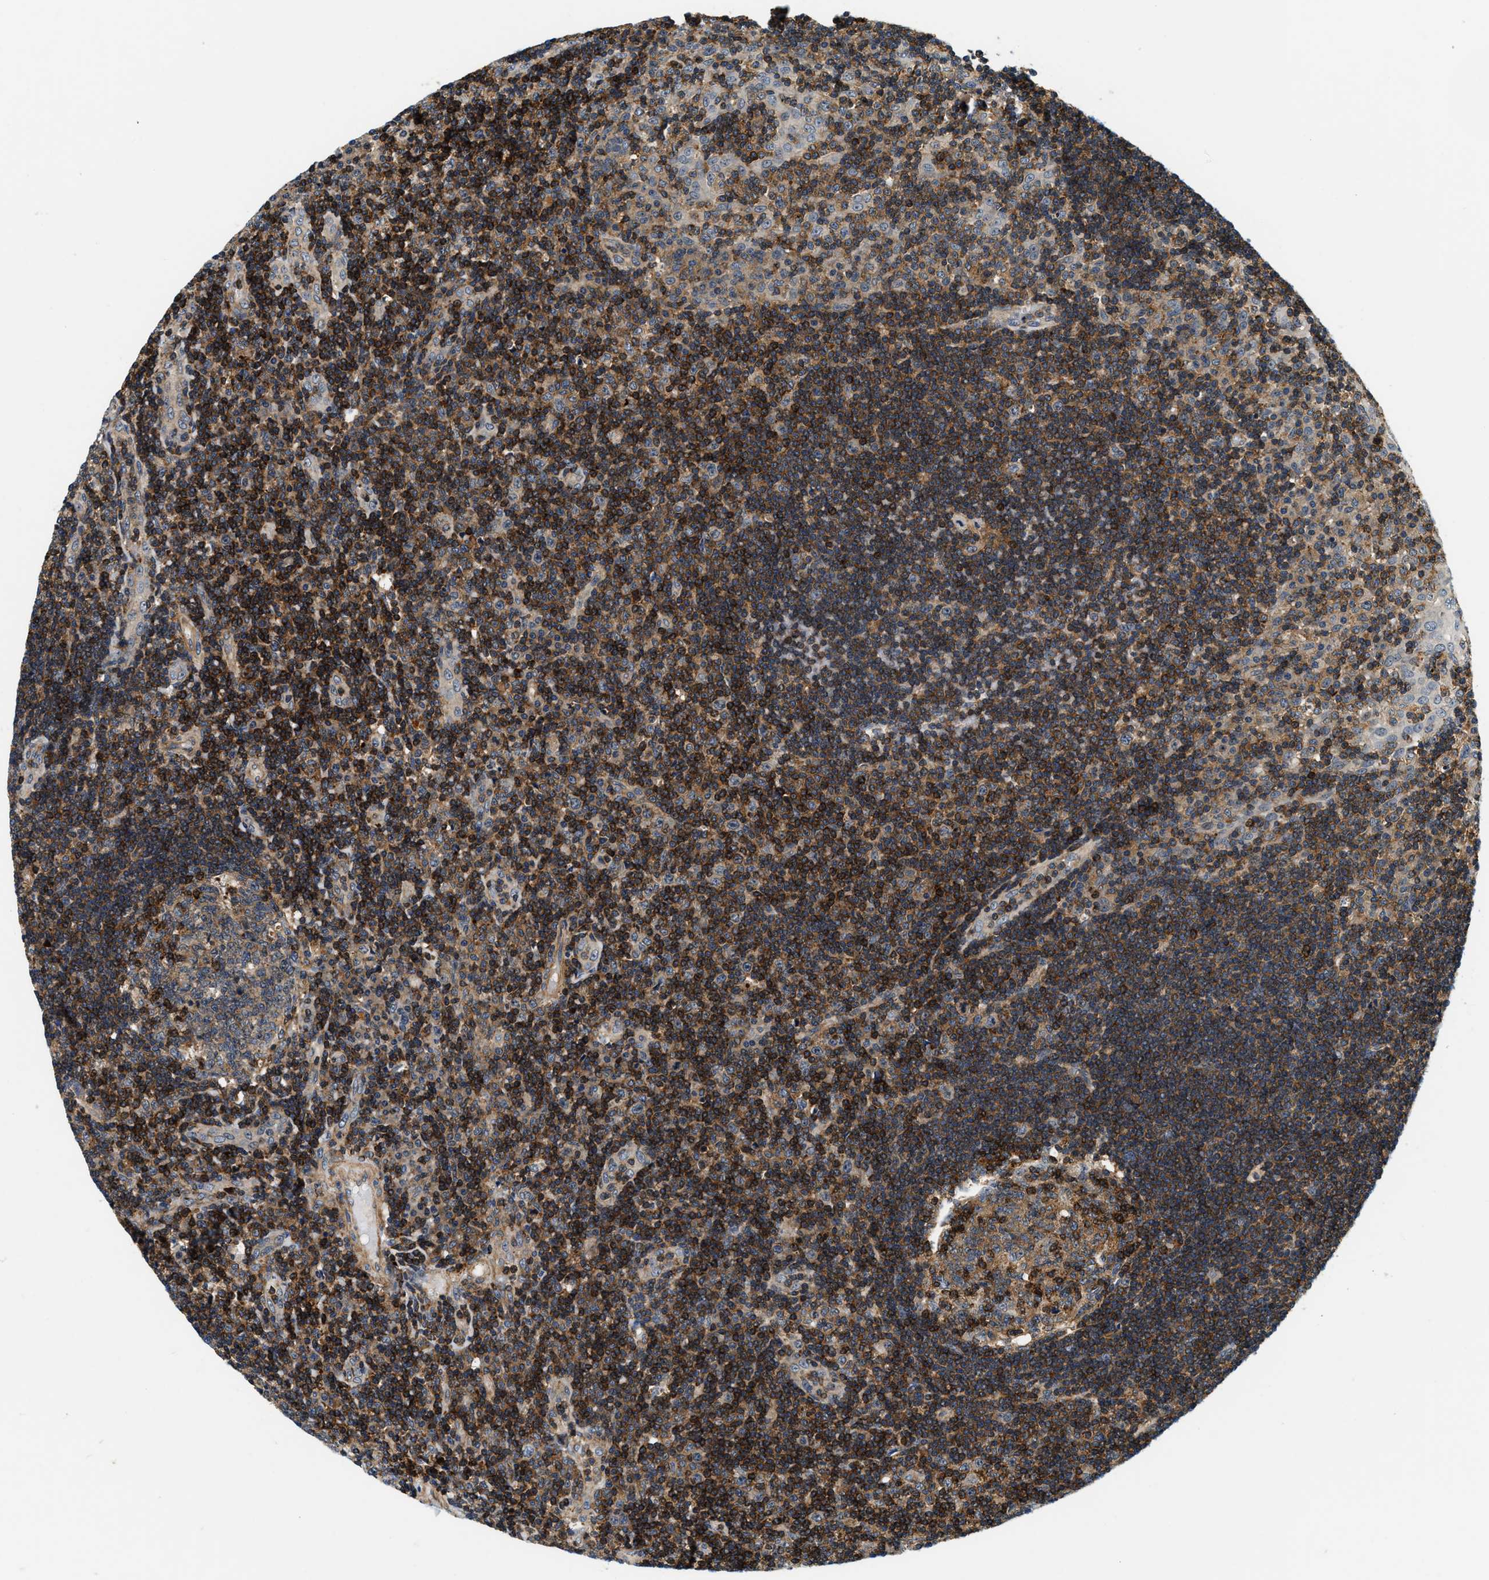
{"staining": {"intensity": "moderate", "quantity": "25%-75%", "location": "cytoplasmic/membranous"}, "tissue": "tonsil", "cell_type": "Germinal center cells", "image_type": "normal", "snomed": [{"axis": "morphology", "description": "Normal tissue, NOS"}, {"axis": "topography", "description": "Tonsil"}], "caption": "Brown immunohistochemical staining in benign human tonsil demonstrates moderate cytoplasmic/membranous staining in about 25%-75% of germinal center cells. The protein is stained brown, and the nuclei are stained in blue (DAB (3,3'-diaminobenzidine) IHC with brightfield microscopy, high magnification).", "gene": "SAMD9", "patient": {"sex": "female", "age": 40}}